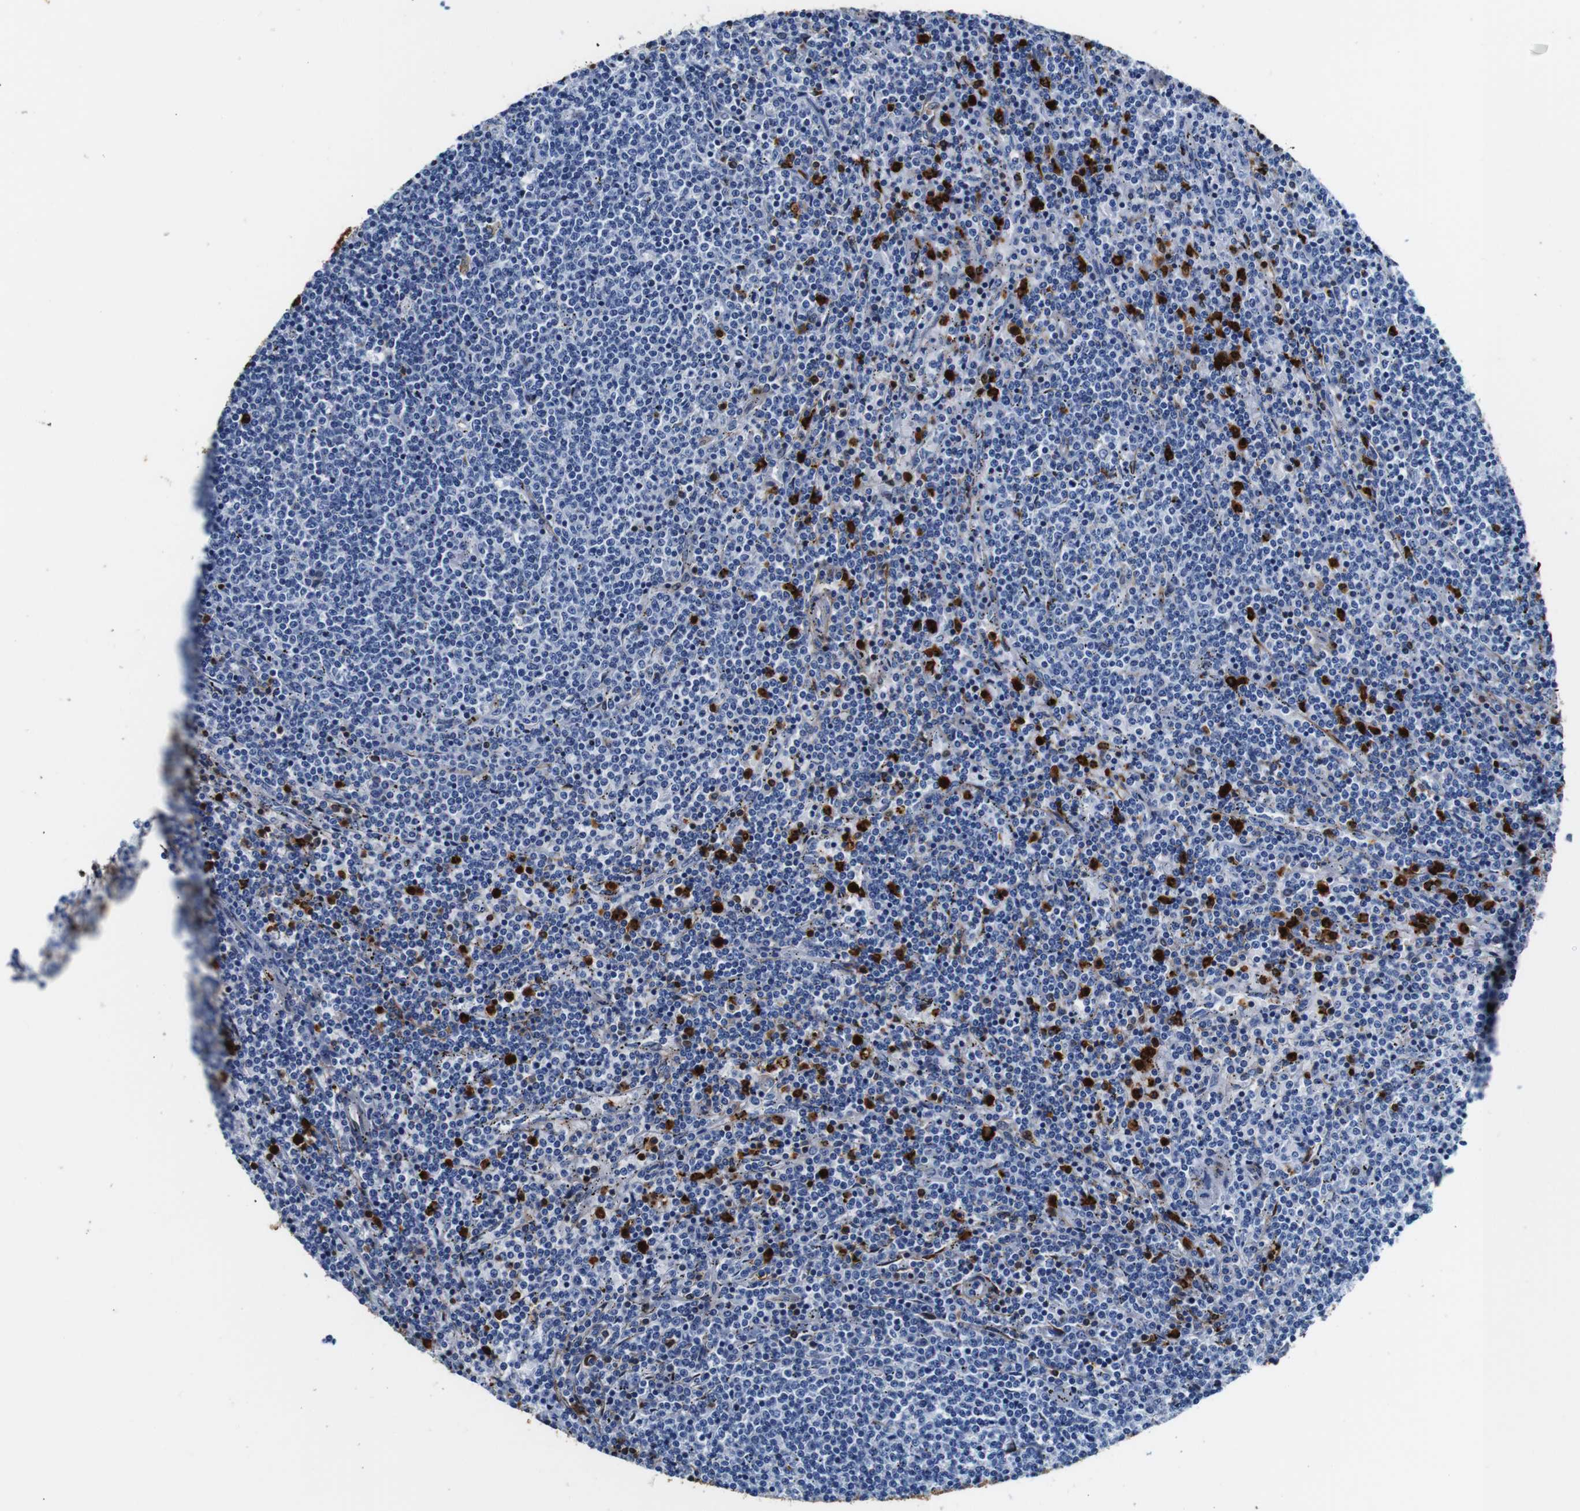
{"staining": {"intensity": "negative", "quantity": "none", "location": "none"}, "tissue": "lymphoma", "cell_type": "Tumor cells", "image_type": "cancer", "snomed": [{"axis": "morphology", "description": "Malignant lymphoma, non-Hodgkin's type, Low grade"}, {"axis": "topography", "description": "Spleen"}], "caption": "Micrograph shows no protein positivity in tumor cells of malignant lymphoma, non-Hodgkin's type (low-grade) tissue.", "gene": "ANXA1", "patient": {"sex": "female", "age": 50}}